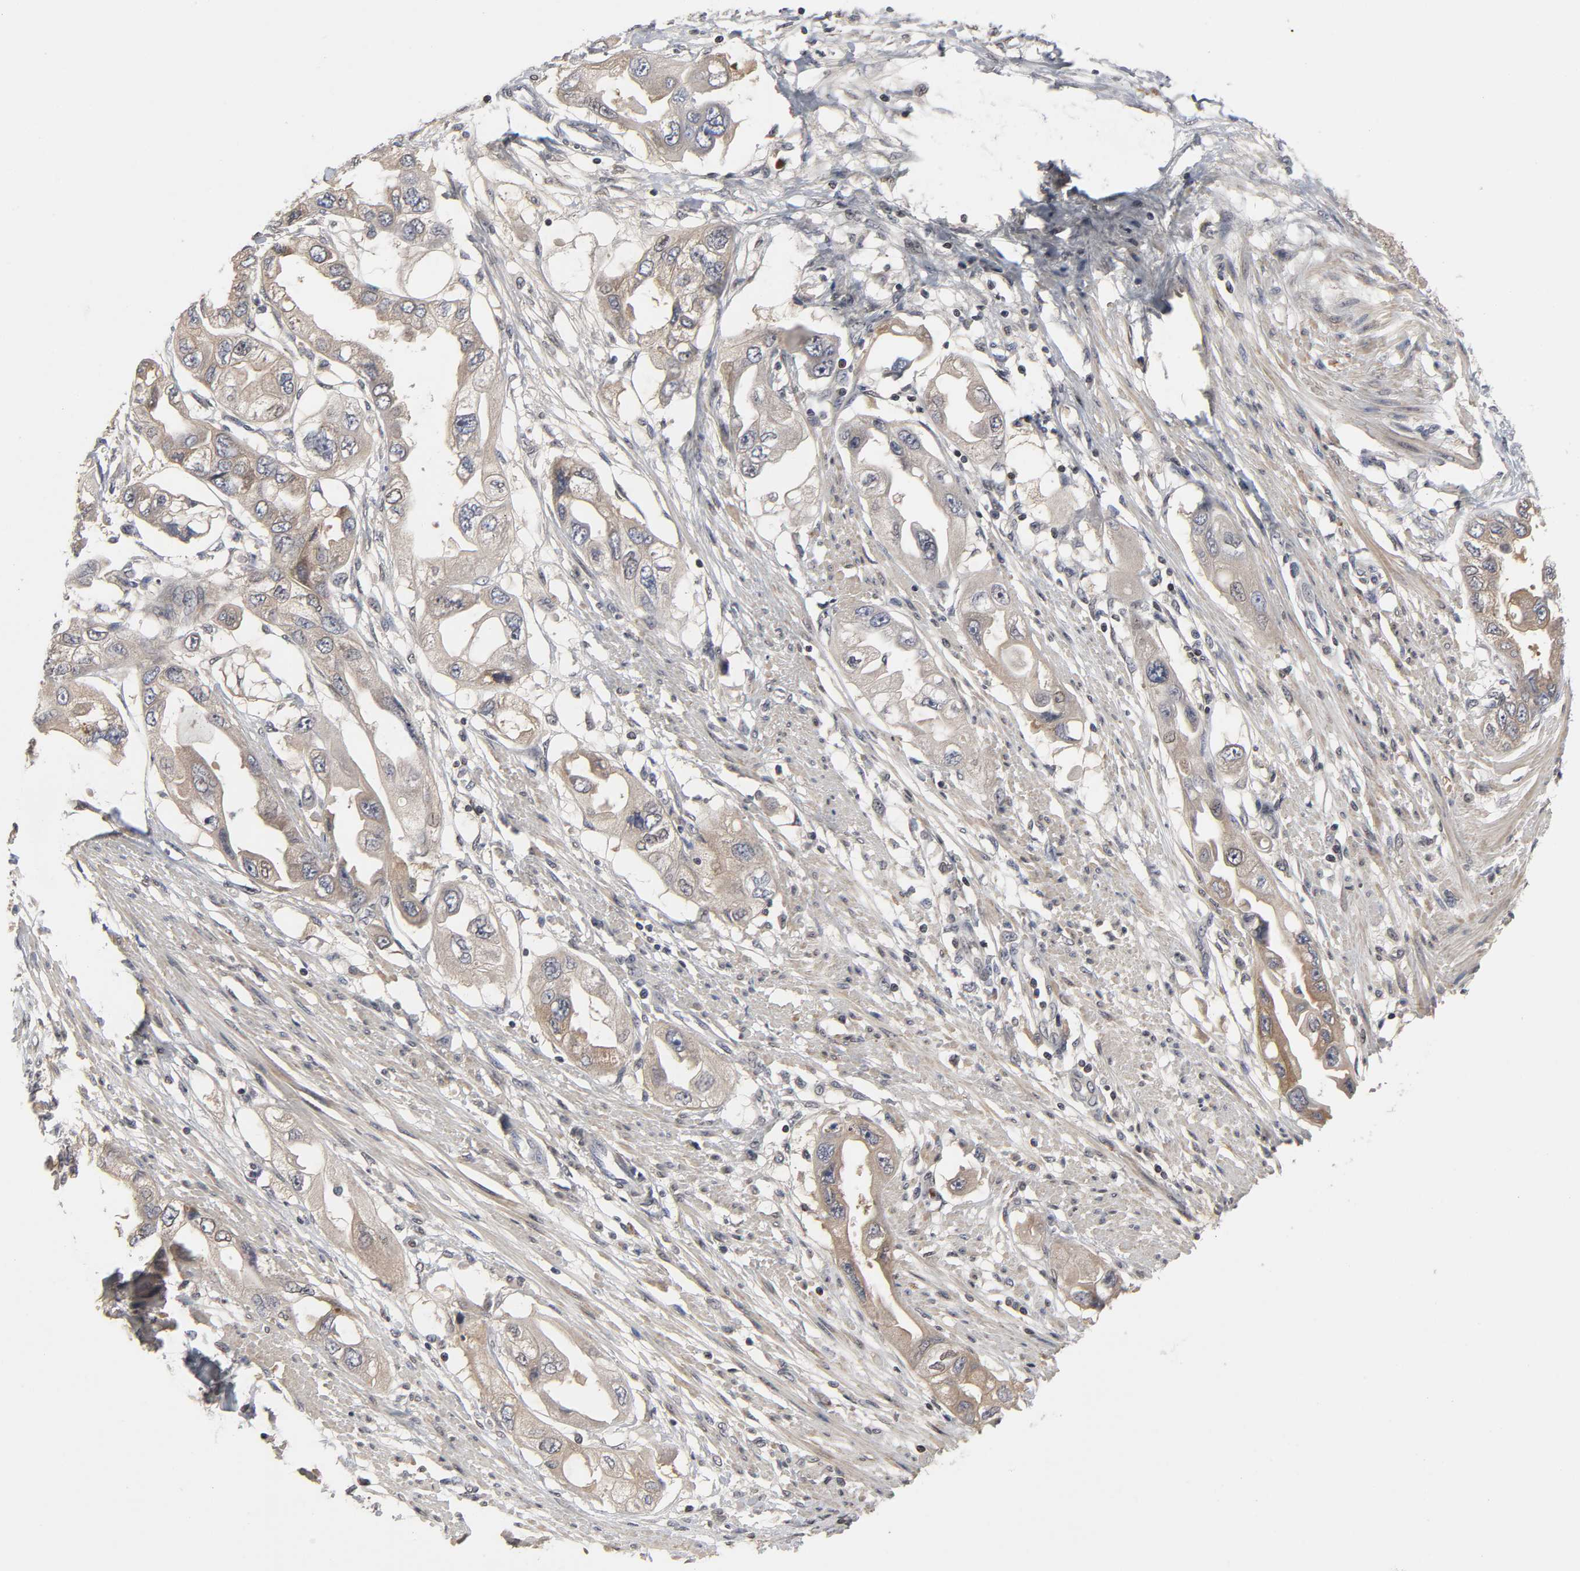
{"staining": {"intensity": "moderate", "quantity": ">75%", "location": "cytoplasmic/membranous"}, "tissue": "endometrial cancer", "cell_type": "Tumor cells", "image_type": "cancer", "snomed": [{"axis": "morphology", "description": "Adenocarcinoma, NOS"}, {"axis": "topography", "description": "Endometrium"}], "caption": "Immunohistochemistry staining of endometrial cancer, which displays medium levels of moderate cytoplasmic/membranous positivity in about >75% of tumor cells indicating moderate cytoplasmic/membranous protein expression. The staining was performed using DAB (3,3'-diaminobenzidine) (brown) for protein detection and nuclei were counterstained in hematoxylin (blue).", "gene": "CPN2", "patient": {"sex": "female", "age": 67}}